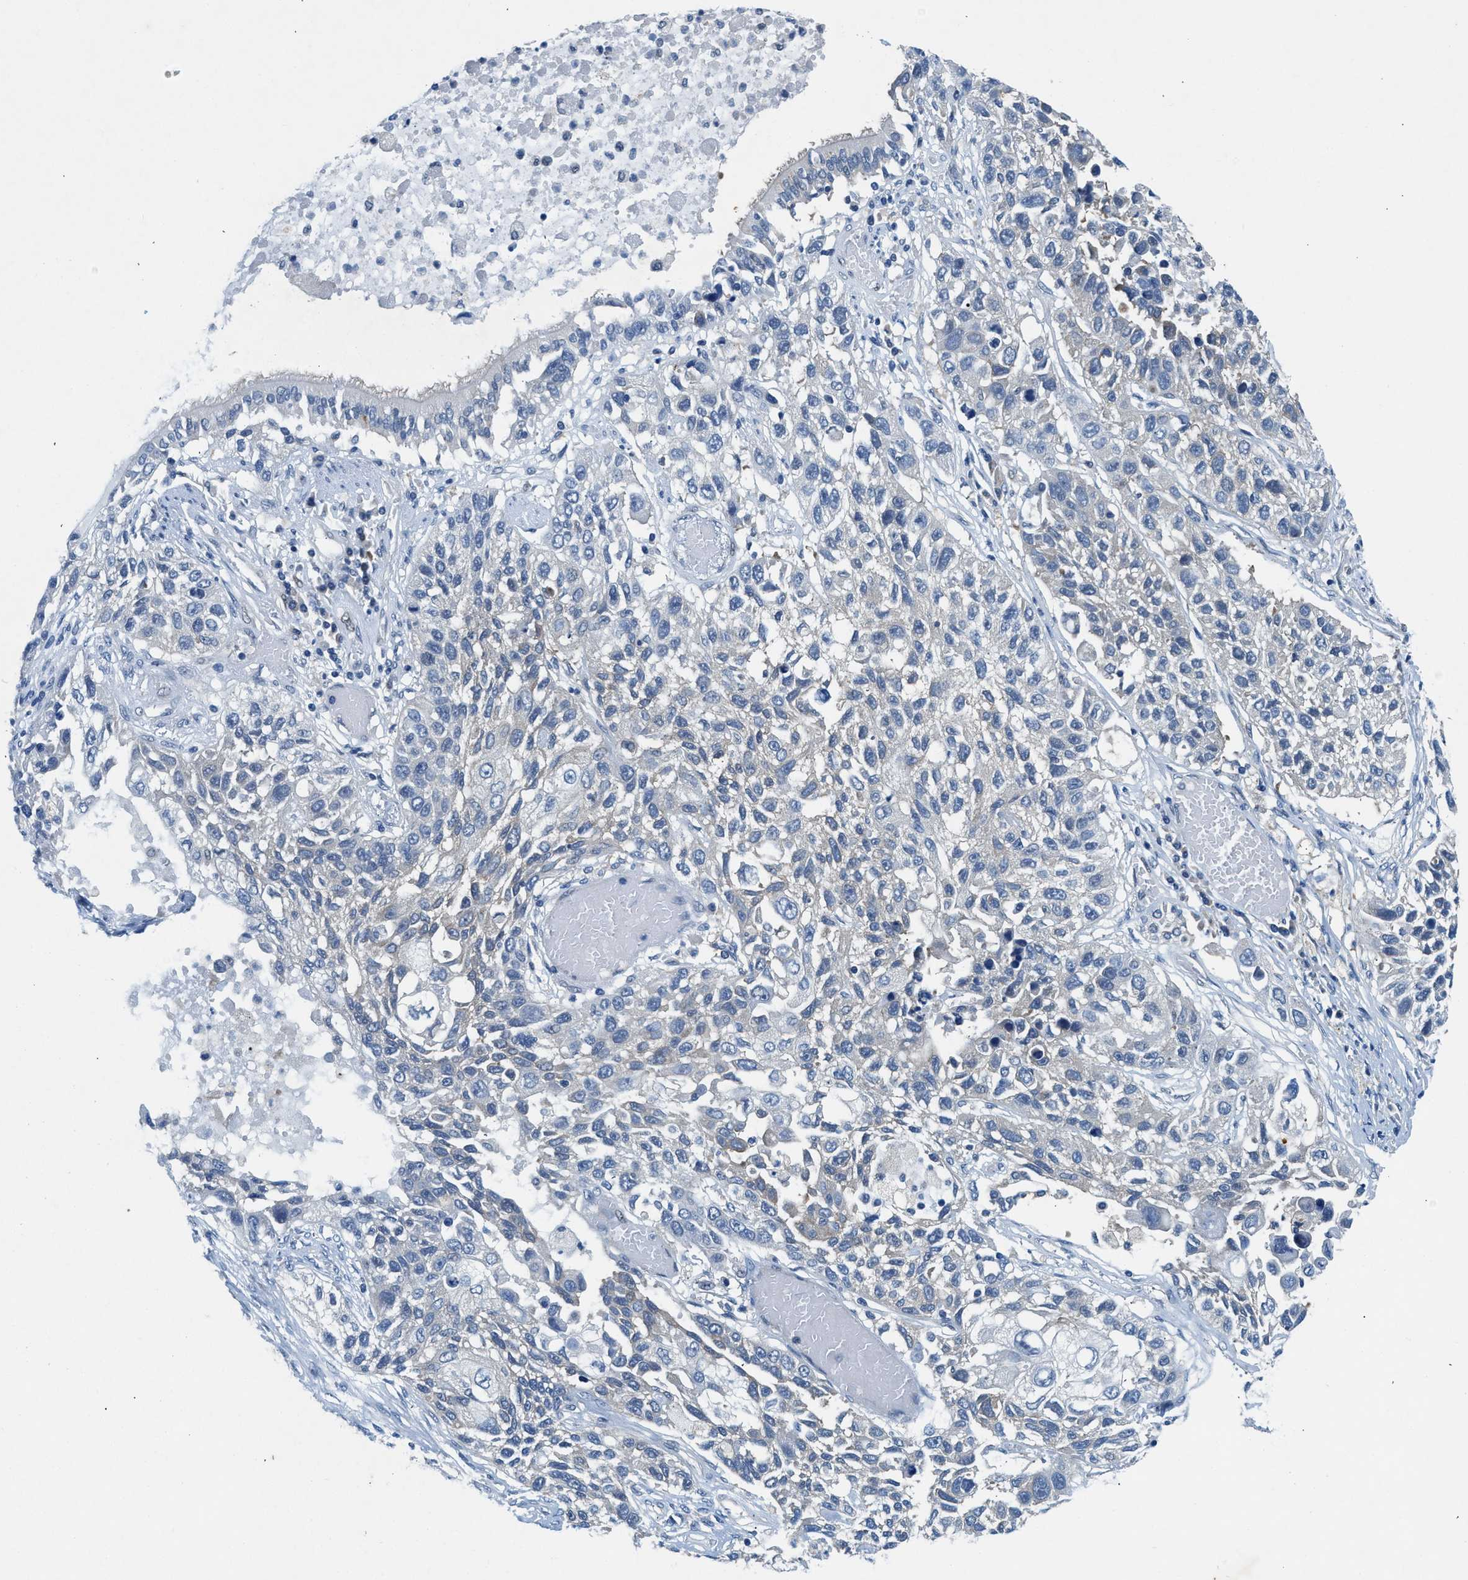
{"staining": {"intensity": "negative", "quantity": "none", "location": "none"}, "tissue": "lung cancer", "cell_type": "Tumor cells", "image_type": "cancer", "snomed": [{"axis": "morphology", "description": "Squamous cell carcinoma, NOS"}, {"axis": "topography", "description": "Lung"}], "caption": "A photomicrograph of human lung squamous cell carcinoma is negative for staining in tumor cells.", "gene": "COPS2", "patient": {"sex": "male", "age": 71}}